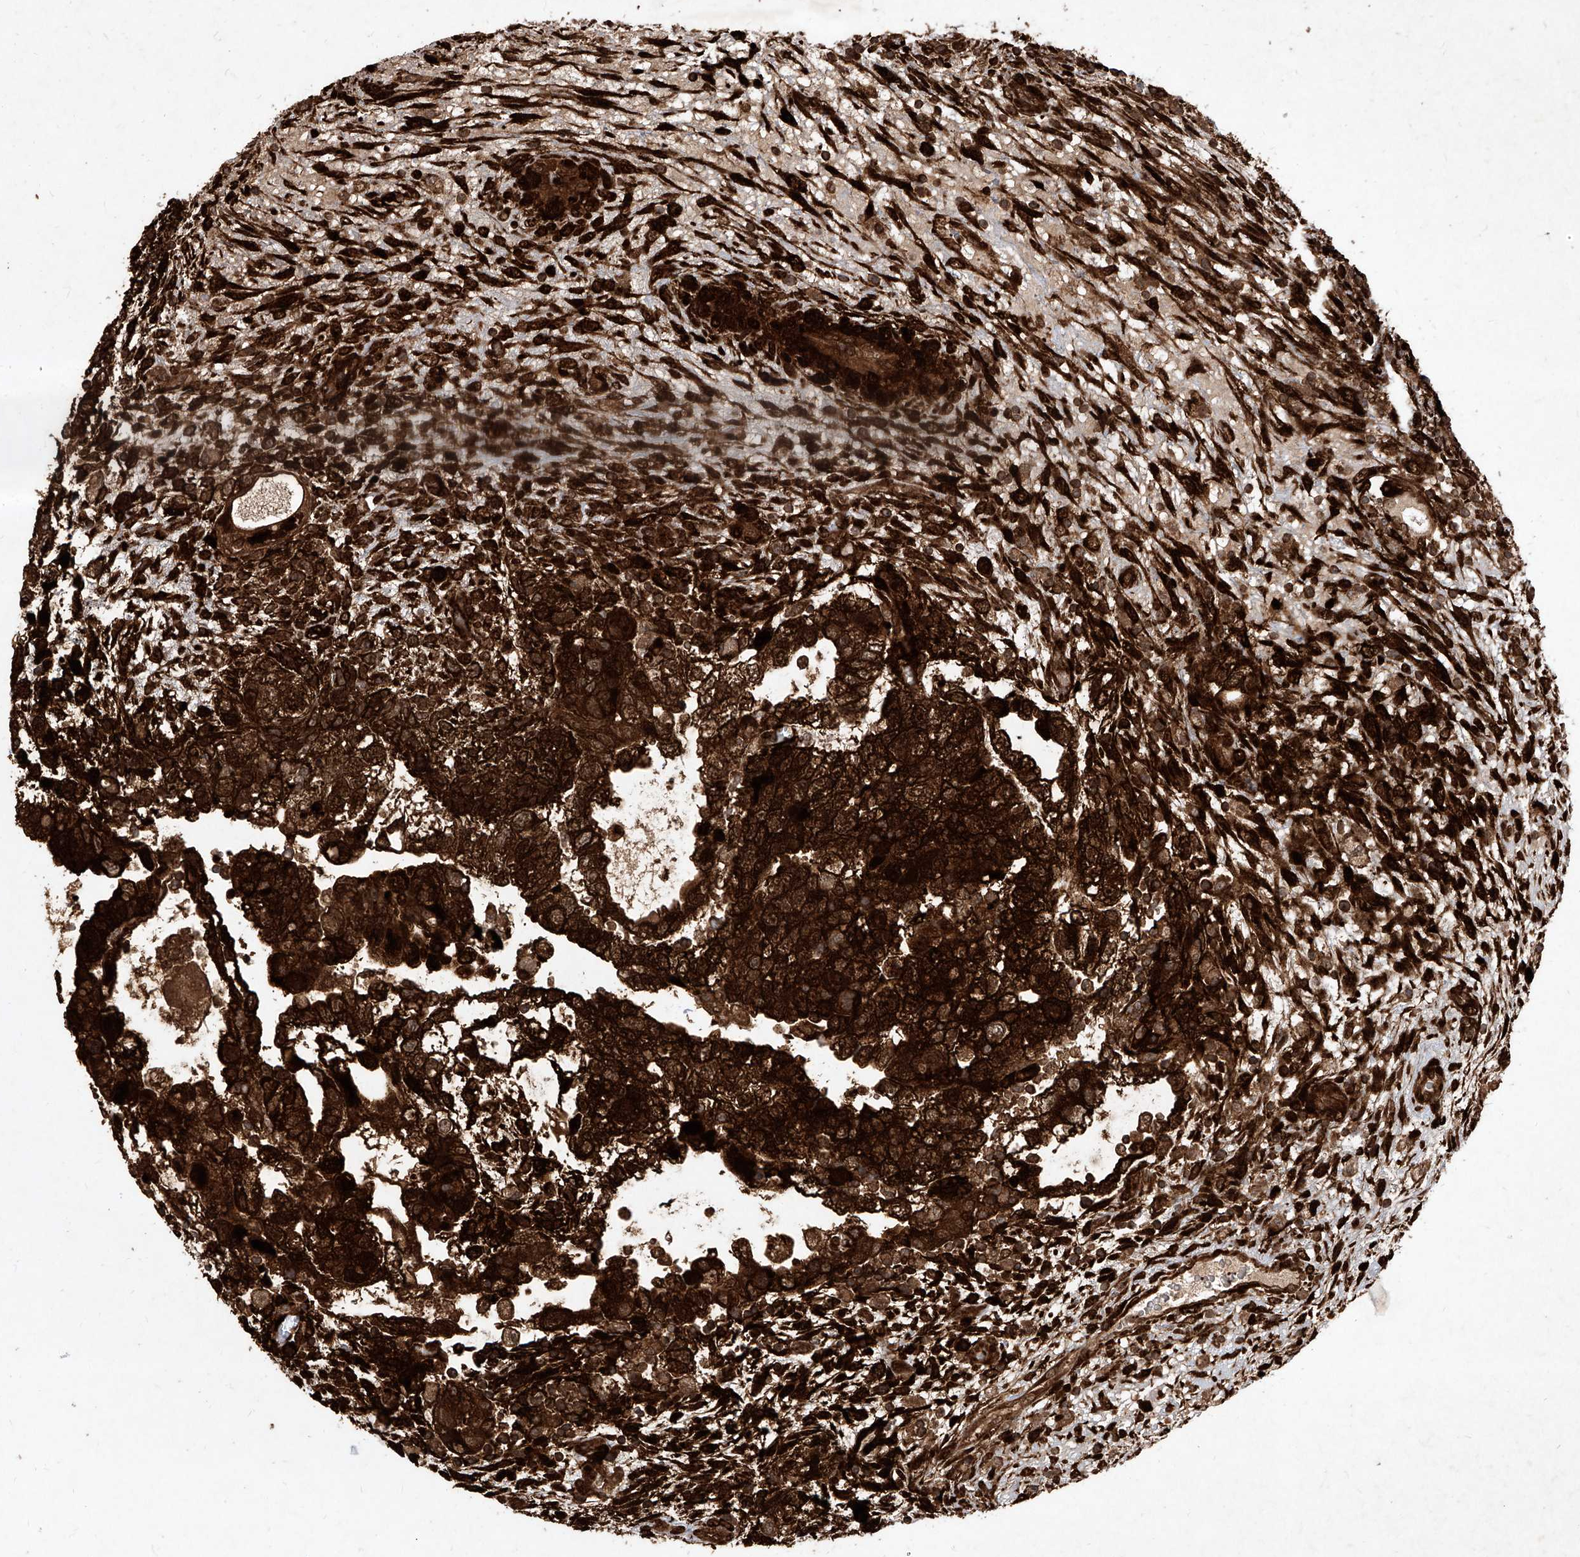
{"staining": {"intensity": "strong", "quantity": ">75%", "location": "cytoplasmic/membranous,nuclear"}, "tissue": "testis cancer", "cell_type": "Tumor cells", "image_type": "cancer", "snomed": [{"axis": "morphology", "description": "Carcinoma, Embryonal, NOS"}, {"axis": "topography", "description": "Testis"}], "caption": "Tumor cells show high levels of strong cytoplasmic/membranous and nuclear staining in approximately >75% of cells in testis cancer.", "gene": "MAGED2", "patient": {"sex": "male", "age": 37}}